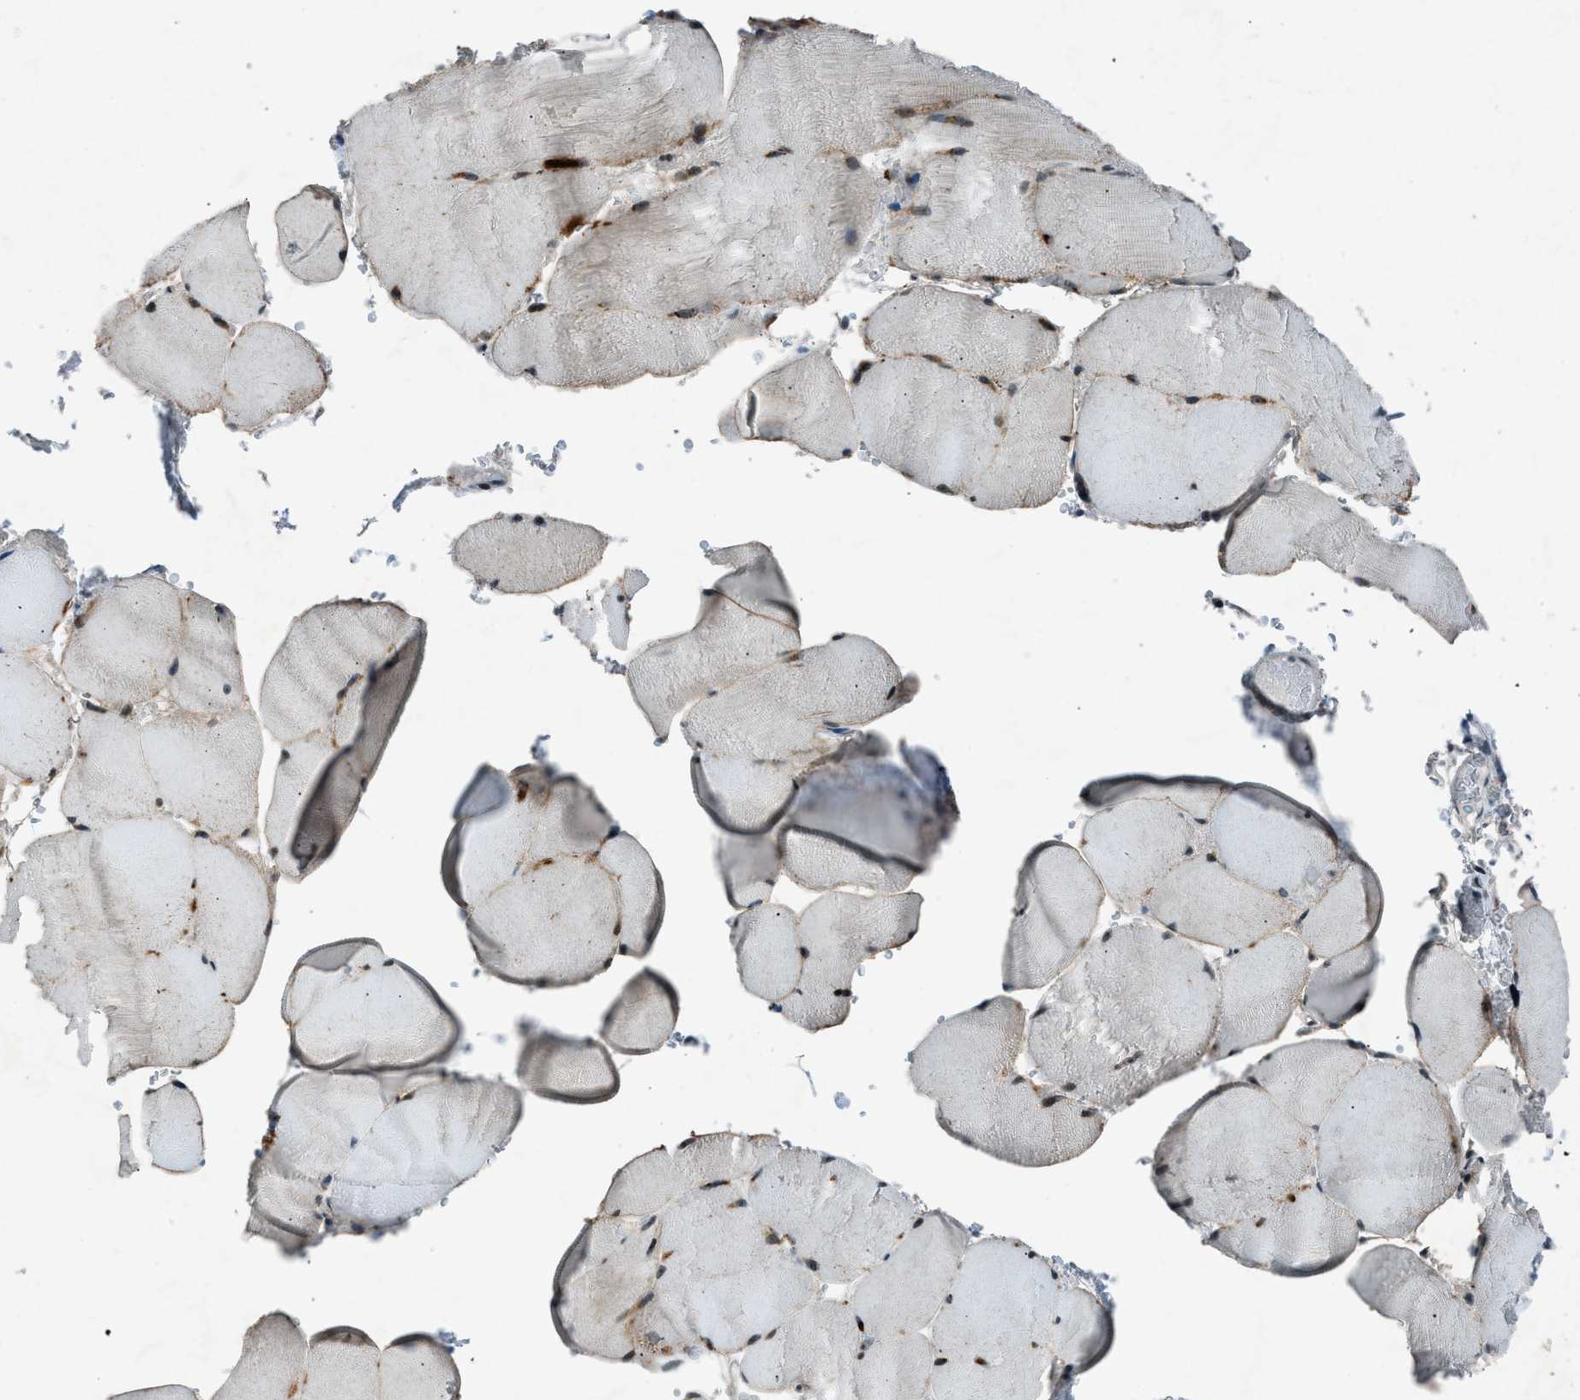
{"staining": {"intensity": "moderate", "quantity": "<25%", "location": "nuclear"}, "tissue": "skeletal muscle", "cell_type": "Myocytes", "image_type": "normal", "snomed": [{"axis": "morphology", "description": "Normal tissue, NOS"}, {"axis": "topography", "description": "Skin"}, {"axis": "topography", "description": "Skeletal muscle"}], "caption": "Approximately <25% of myocytes in unremarkable skeletal muscle demonstrate moderate nuclear protein expression as visualized by brown immunohistochemical staining.", "gene": "ADCY1", "patient": {"sex": "male", "age": 83}}